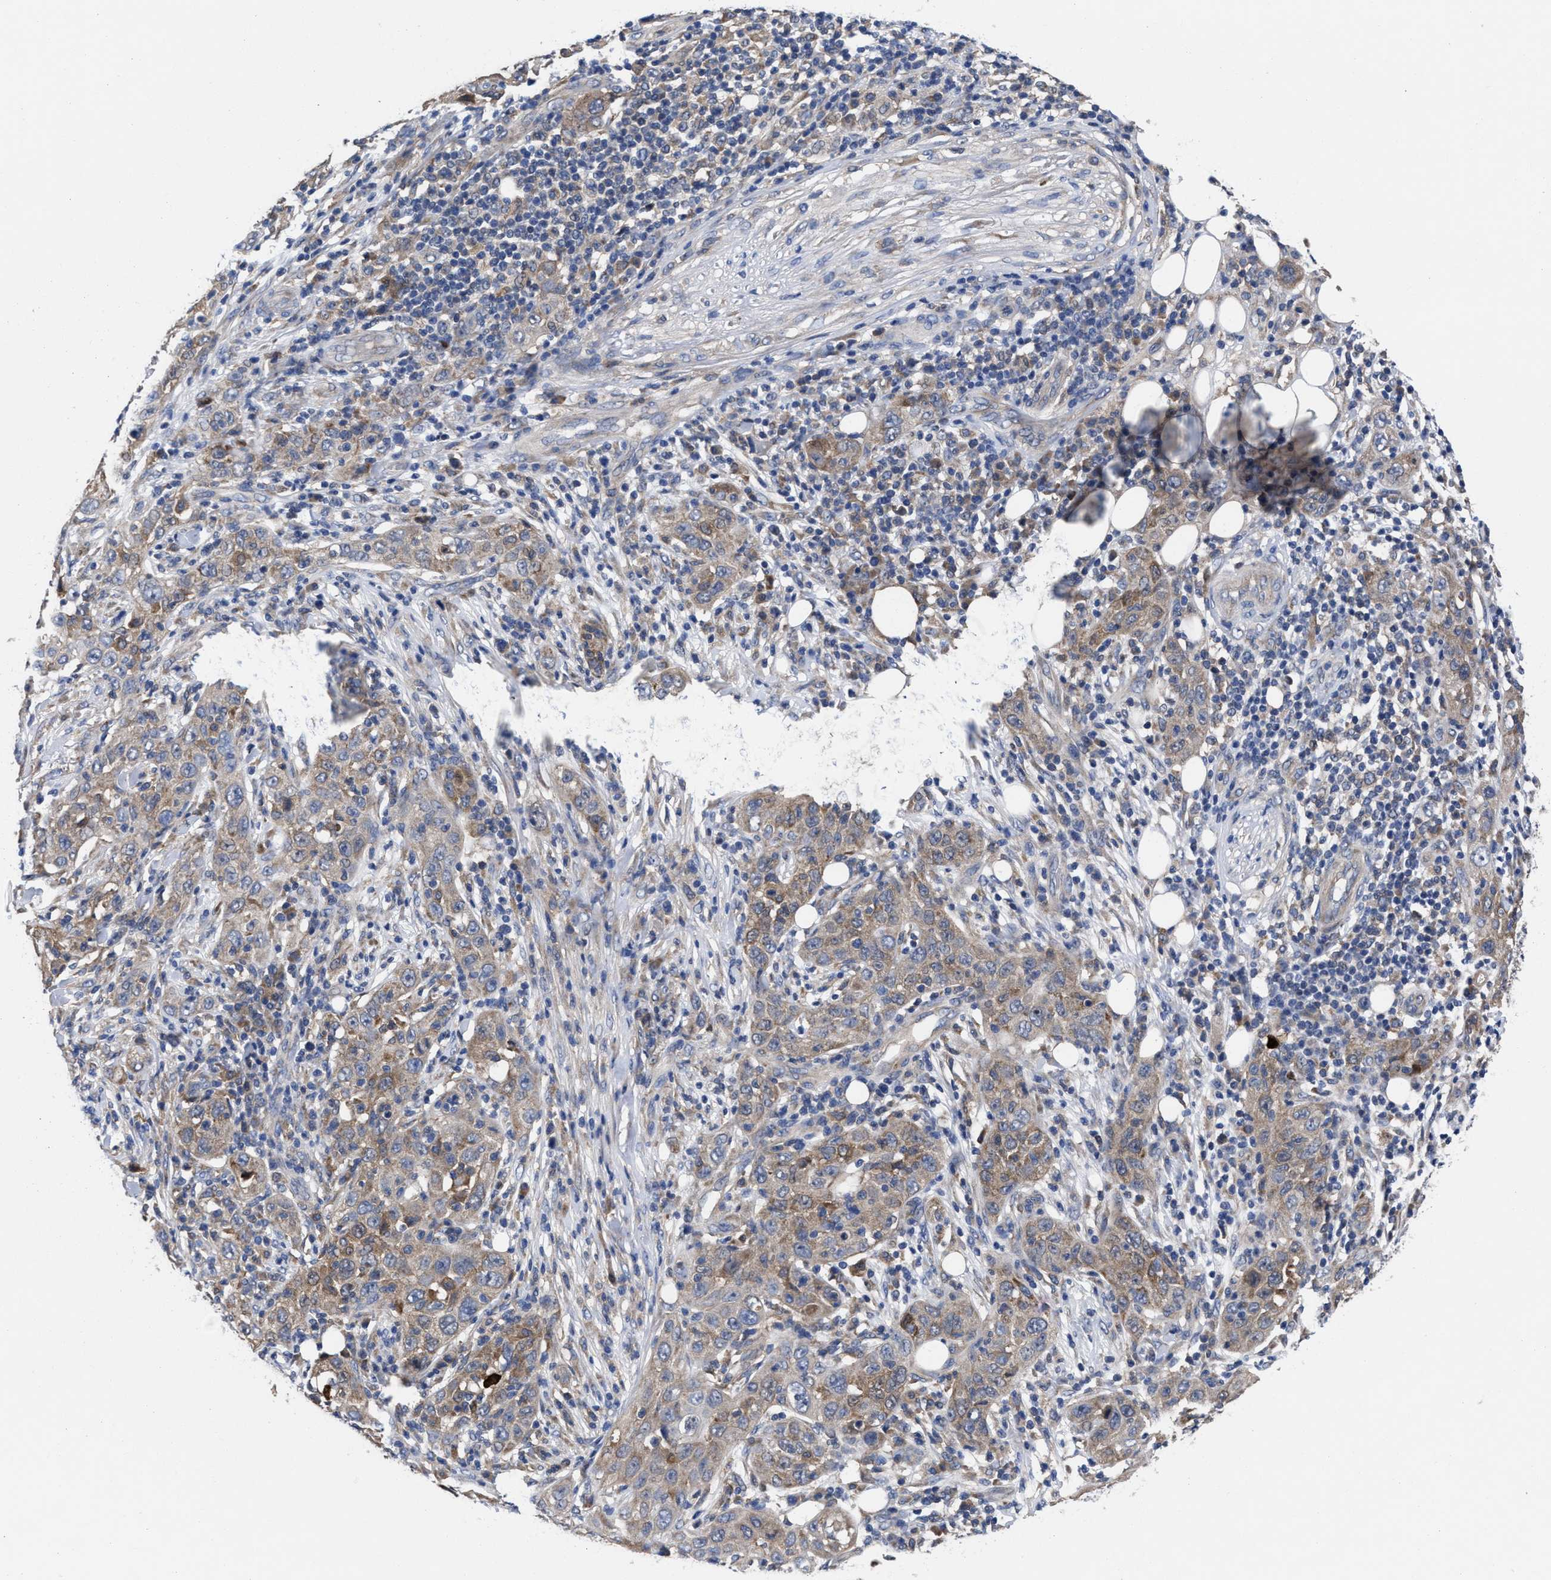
{"staining": {"intensity": "weak", "quantity": ">75%", "location": "cytoplasmic/membranous"}, "tissue": "skin cancer", "cell_type": "Tumor cells", "image_type": "cancer", "snomed": [{"axis": "morphology", "description": "Squamous cell carcinoma, NOS"}, {"axis": "topography", "description": "Skin"}], "caption": "Immunohistochemistry of skin squamous cell carcinoma demonstrates low levels of weak cytoplasmic/membranous staining in about >75% of tumor cells.", "gene": "TXNDC17", "patient": {"sex": "female", "age": 88}}